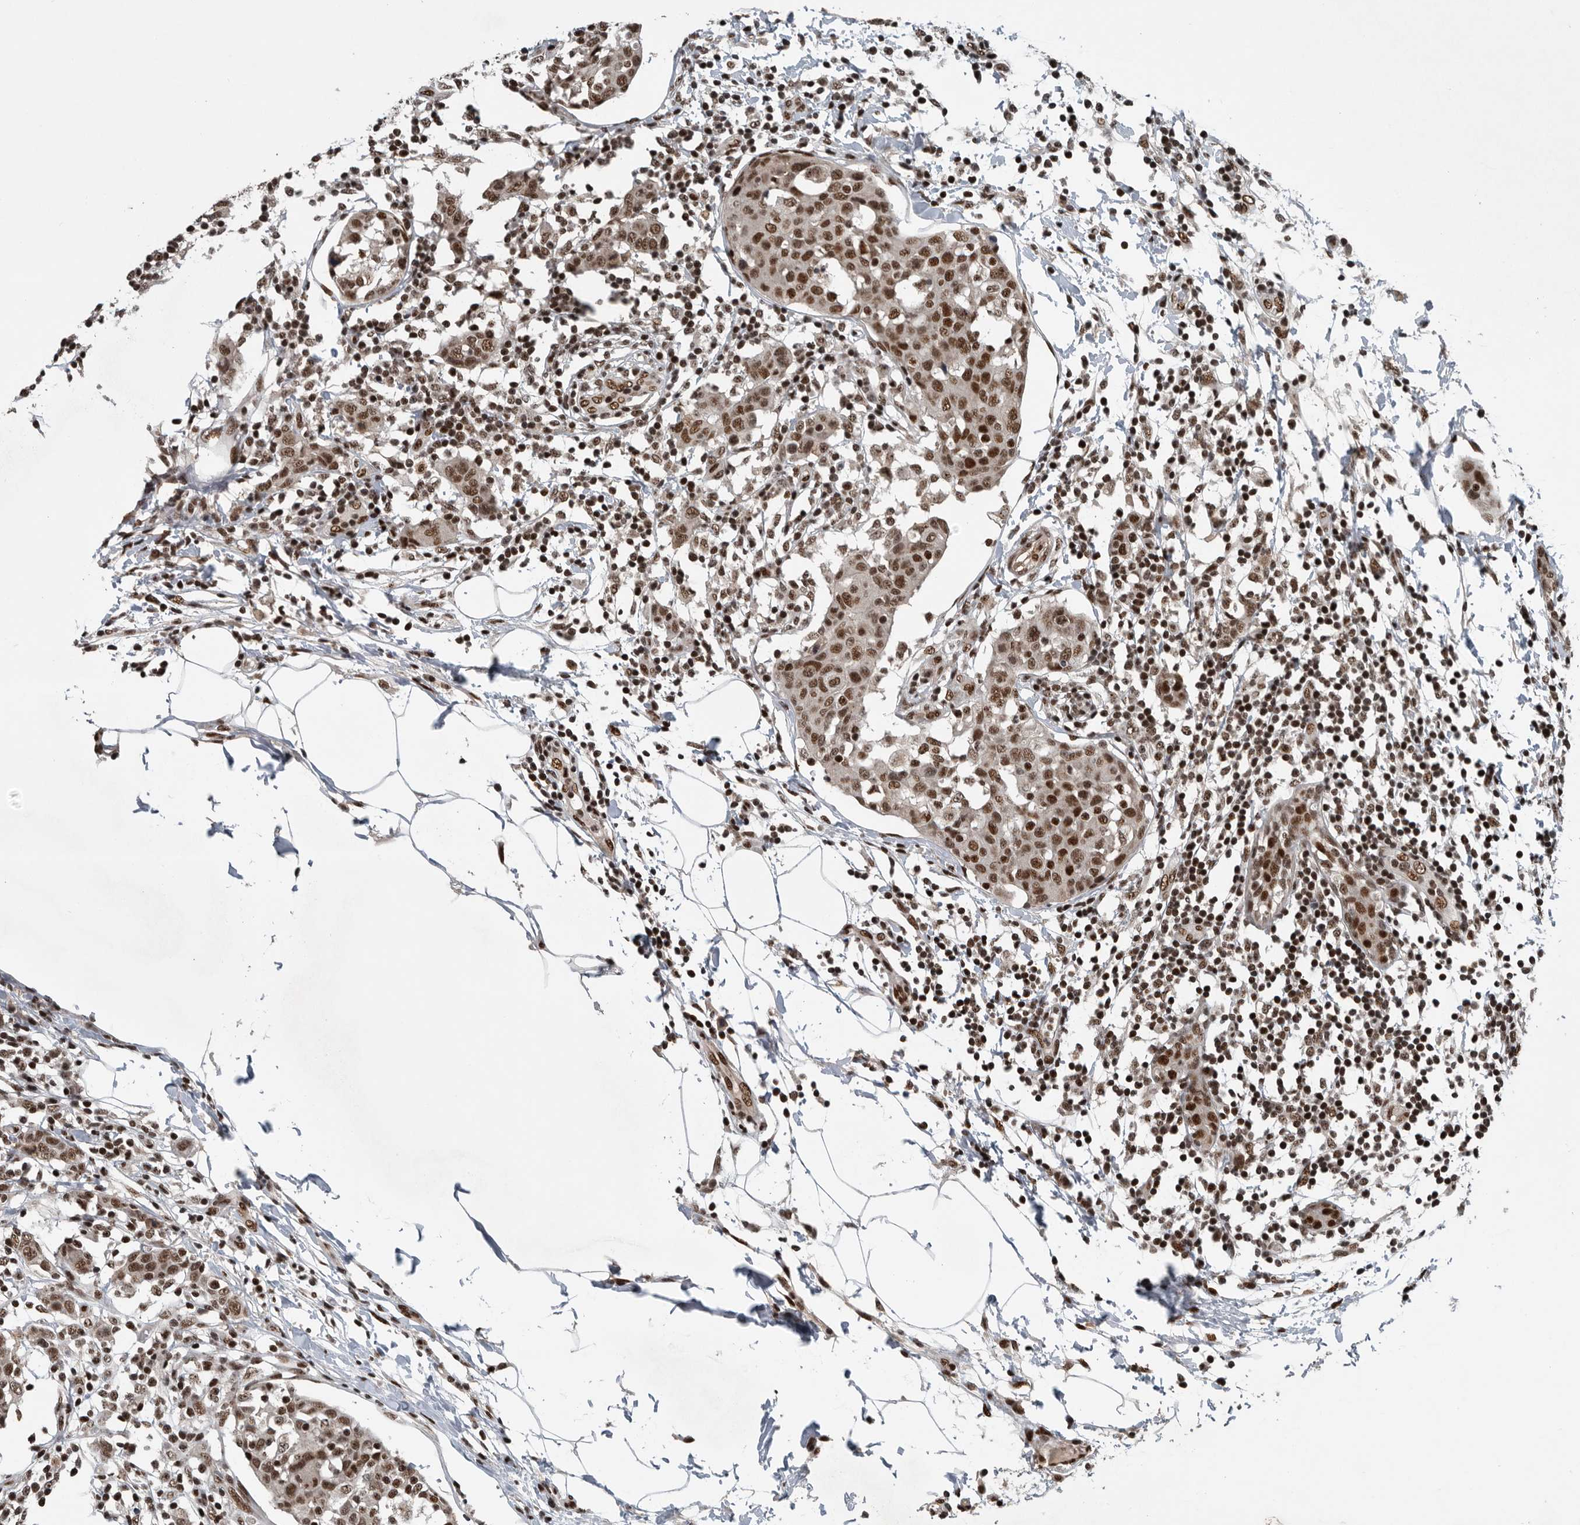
{"staining": {"intensity": "moderate", "quantity": ">75%", "location": "nuclear"}, "tissue": "breast cancer", "cell_type": "Tumor cells", "image_type": "cancer", "snomed": [{"axis": "morphology", "description": "Normal tissue, NOS"}, {"axis": "morphology", "description": "Duct carcinoma"}, {"axis": "topography", "description": "Breast"}], "caption": "Breast intraductal carcinoma stained with a protein marker reveals moderate staining in tumor cells.", "gene": "SENP7", "patient": {"sex": "female", "age": 37}}